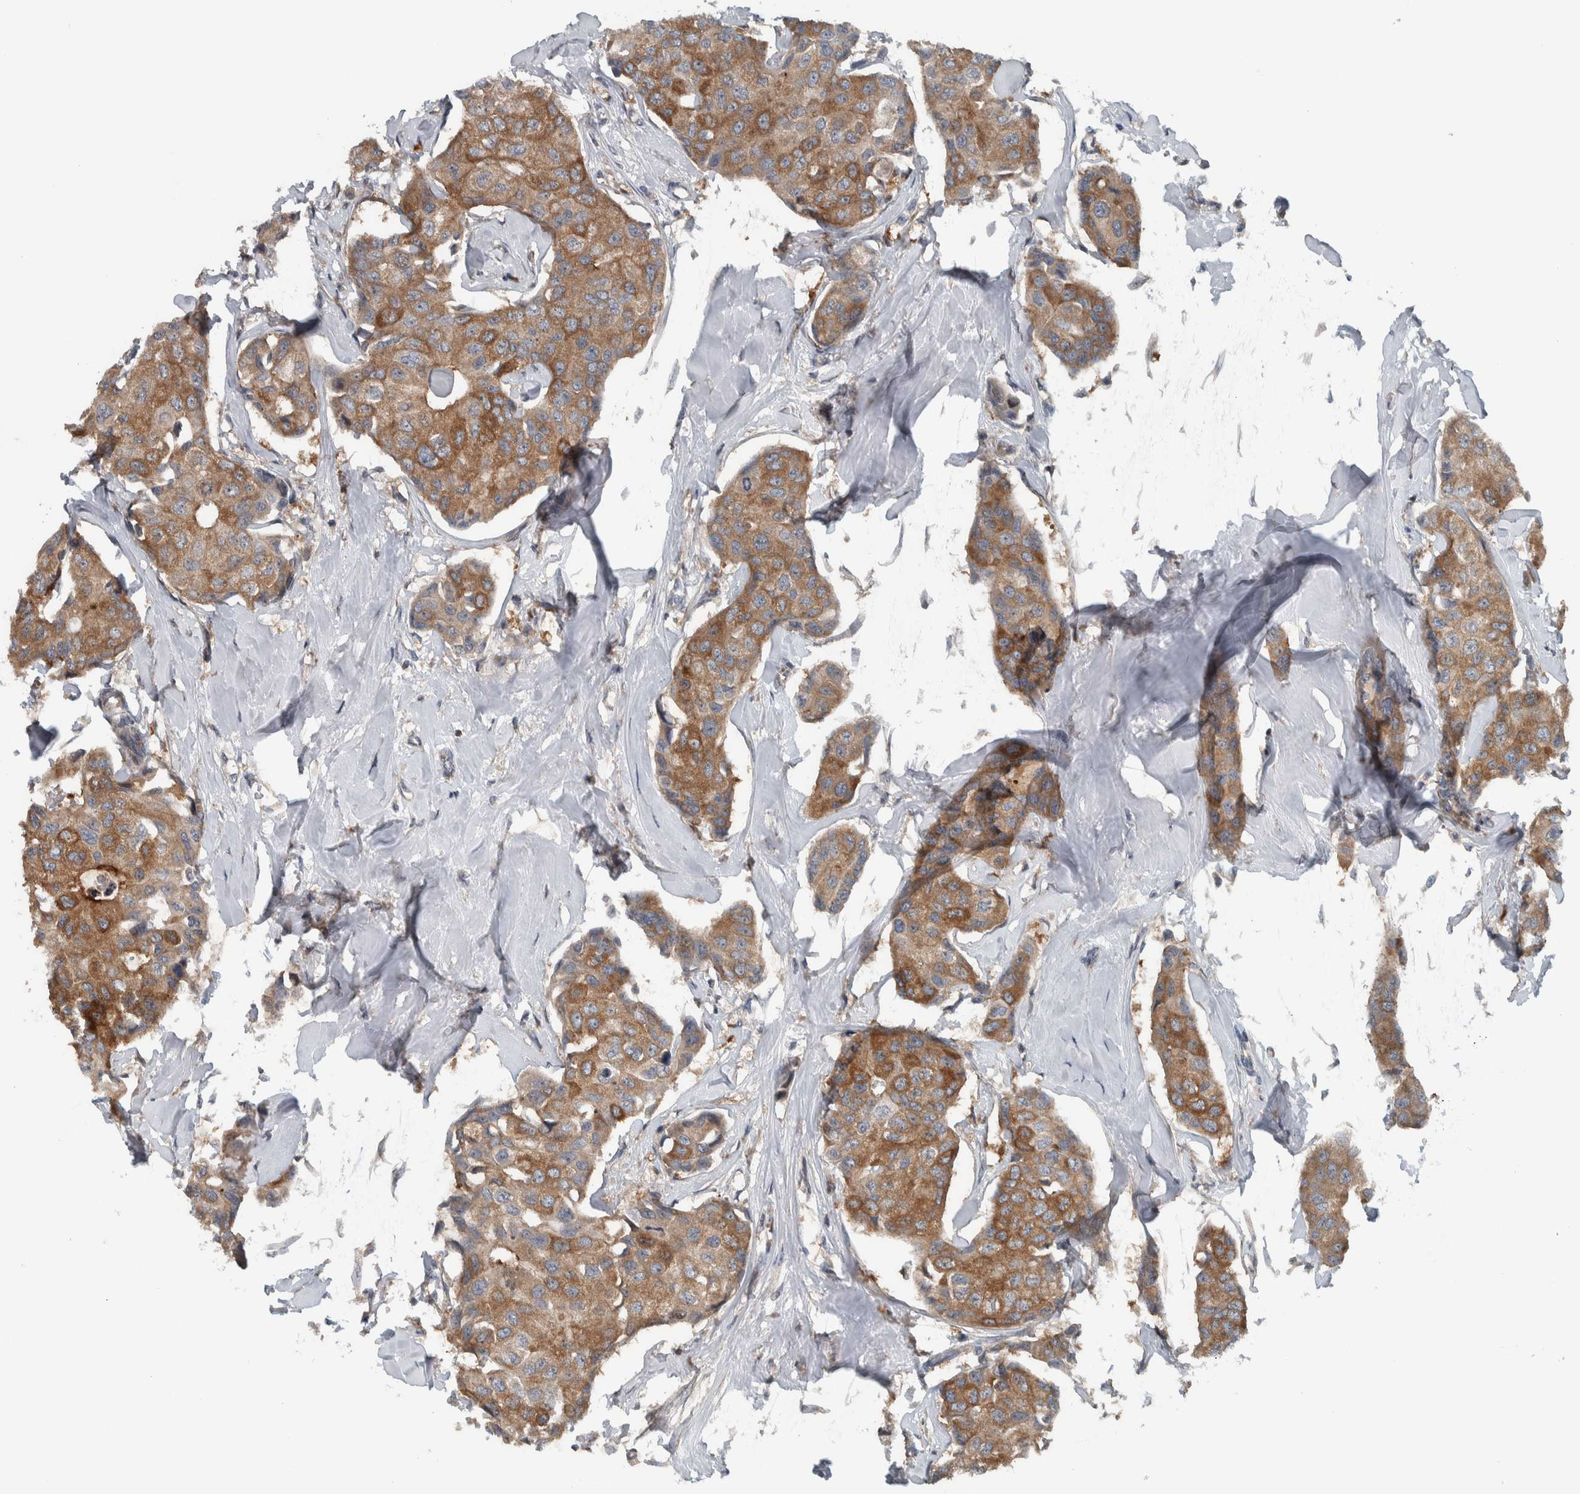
{"staining": {"intensity": "moderate", "quantity": ">75%", "location": "cytoplasmic/membranous"}, "tissue": "breast cancer", "cell_type": "Tumor cells", "image_type": "cancer", "snomed": [{"axis": "morphology", "description": "Duct carcinoma"}, {"axis": "topography", "description": "Breast"}], "caption": "Immunohistochemistry histopathology image of neoplastic tissue: breast cancer stained using IHC shows medium levels of moderate protein expression localized specifically in the cytoplasmic/membranous of tumor cells, appearing as a cytoplasmic/membranous brown color.", "gene": "BAIAP2L1", "patient": {"sex": "female", "age": 80}}